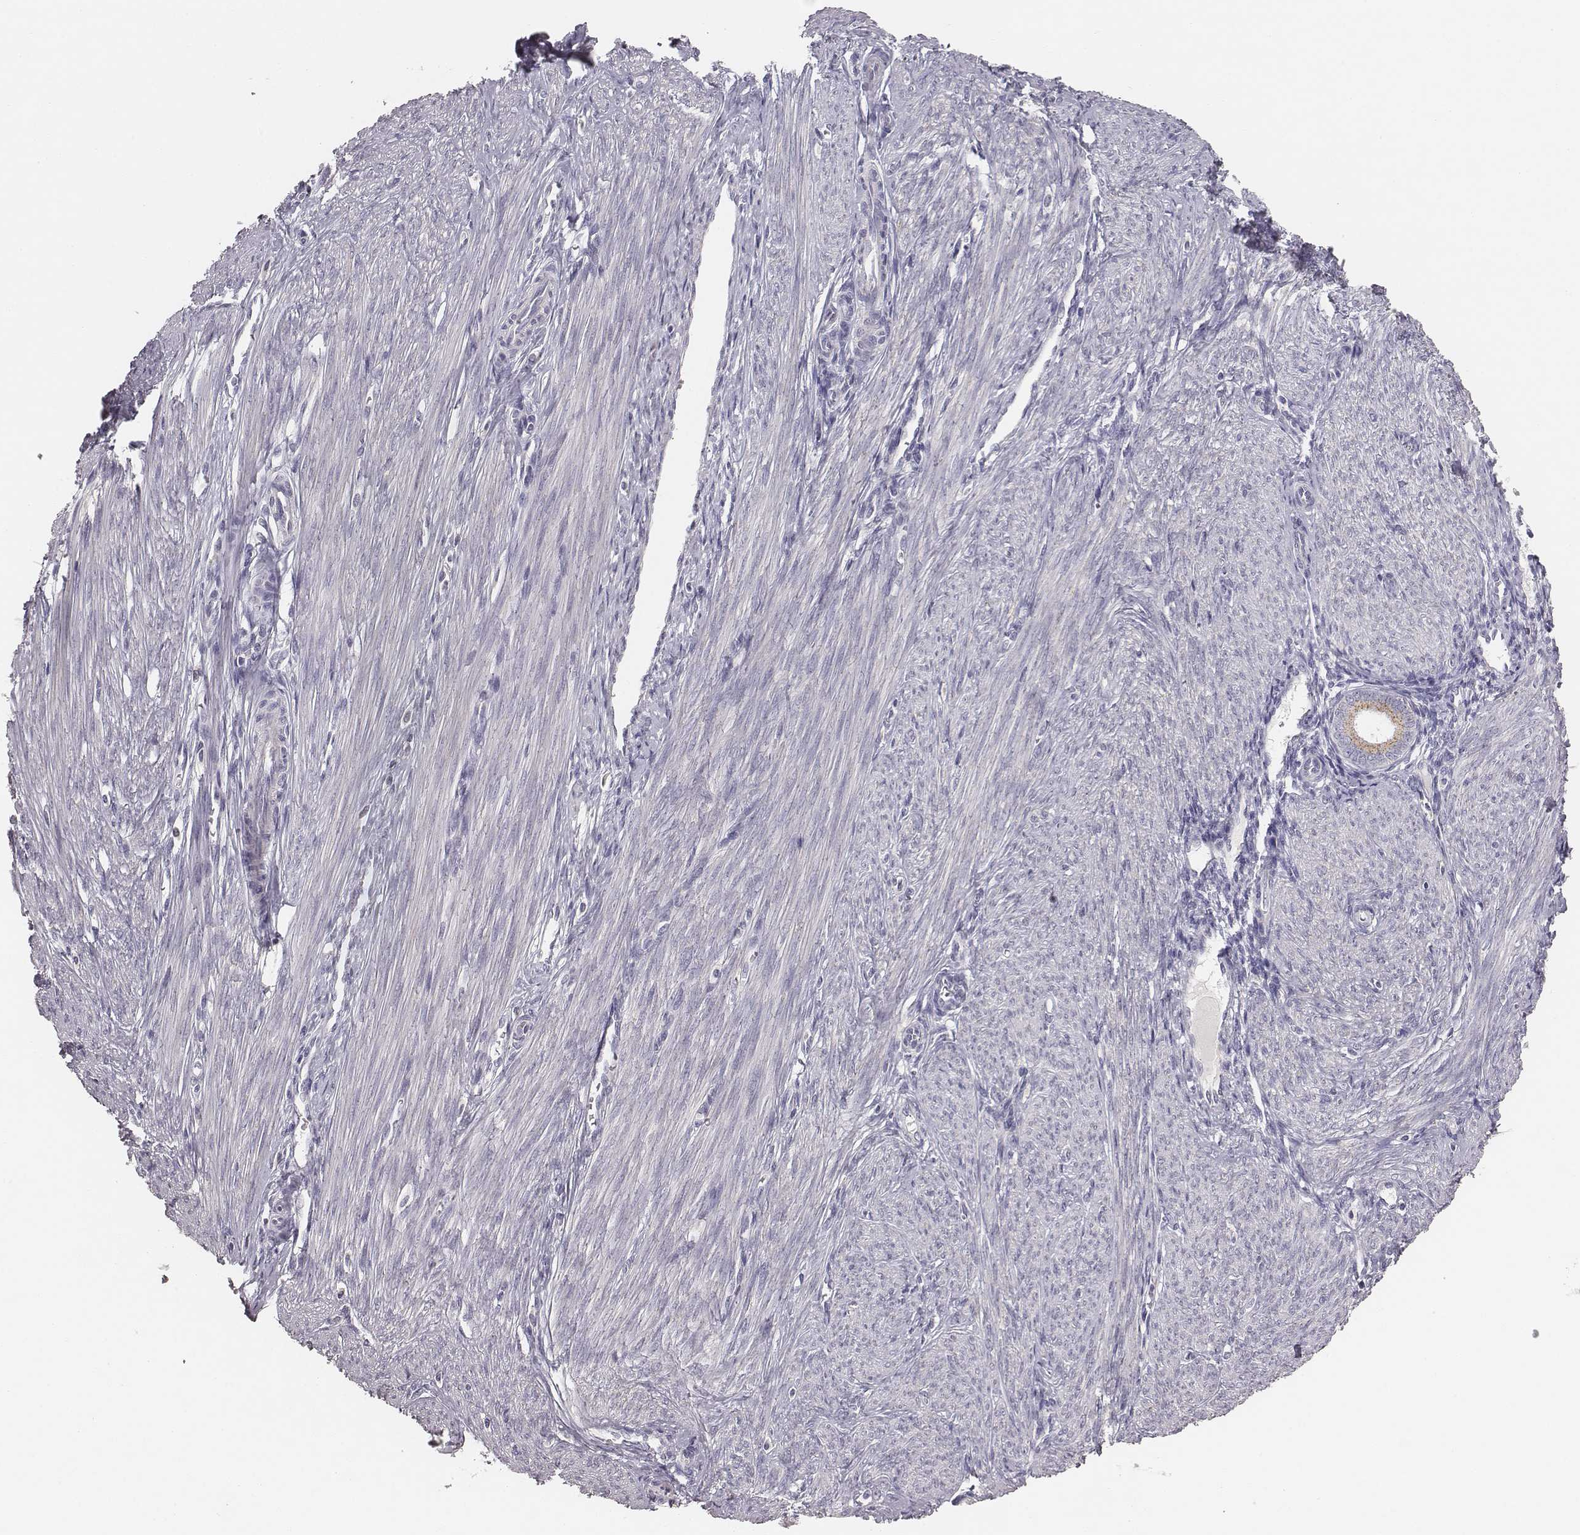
{"staining": {"intensity": "negative", "quantity": "none", "location": "none"}, "tissue": "endometrium", "cell_type": "Cells in endometrial stroma", "image_type": "normal", "snomed": [{"axis": "morphology", "description": "Normal tissue, NOS"}, {"axis": "topography", "description": "Endometrium"}], "caption": "Immunohistochemistry (IHC) image of benign human endometrium stained for a protein (brown), which displays no positivity in cells in endometrial stroma.", "gene": "ABCD3", "patient": {"sex": "female", "age": 39}}